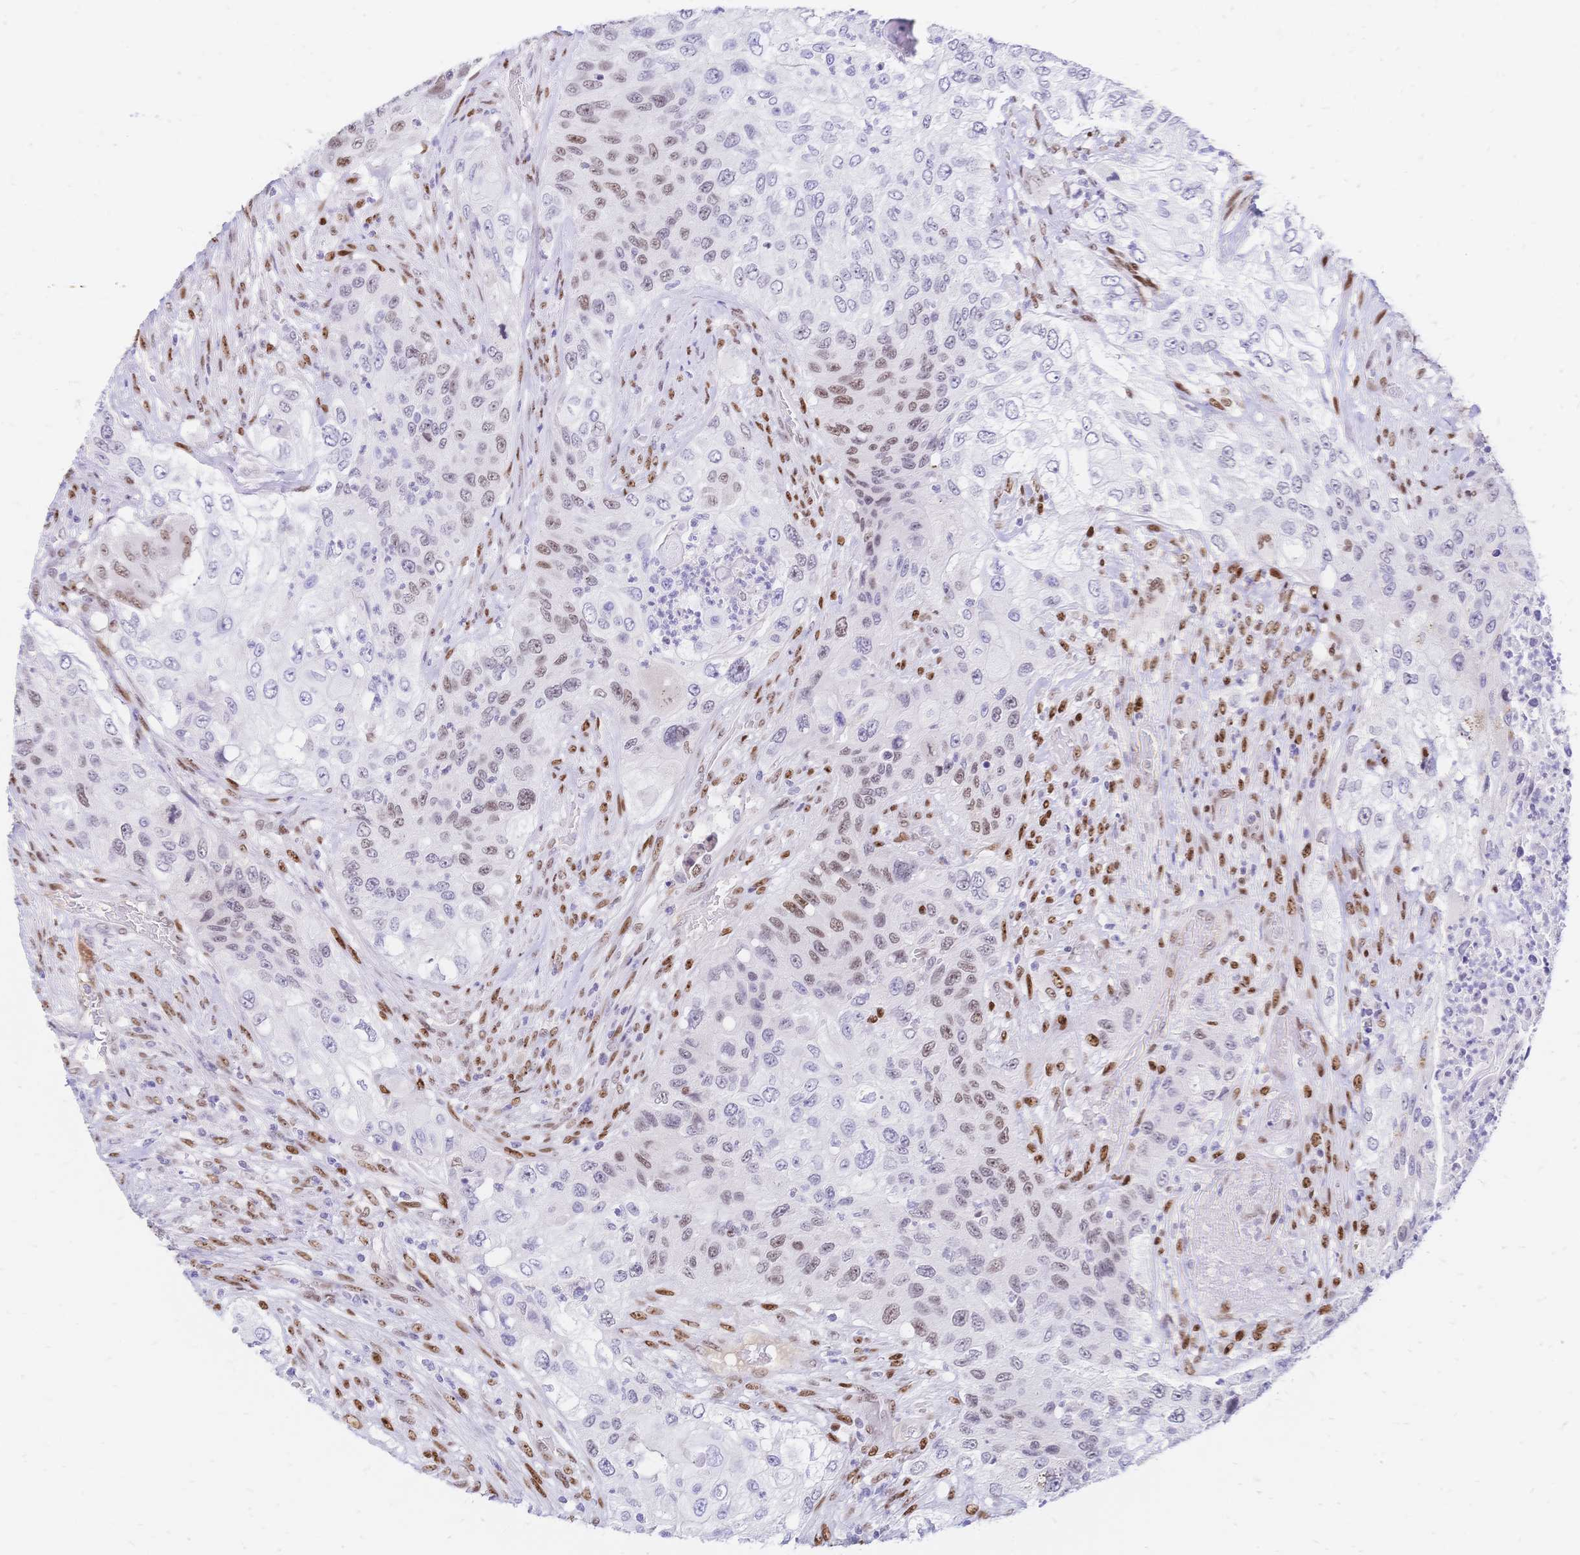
{"staining": {"intensity": "moderate", "quantity": "<25%", "location": "nuclear"}, "tissue": "urothelial cancer", "cell_type": "Tumor cells", "image_type": "cancer", "snomed": [{"axis": "morphology", "description": "Urothelial carcinoma, High grade"}, {"axis": "topography", "description": "Urinary bladder"}], "caption": "Immunohistochemical staining of urothelial cancer demonstrates moderate nuclear protein staining in about <25% of tumor cells.", "gene": "NFIC", "patient": {"sex": "female", "age": 60}}